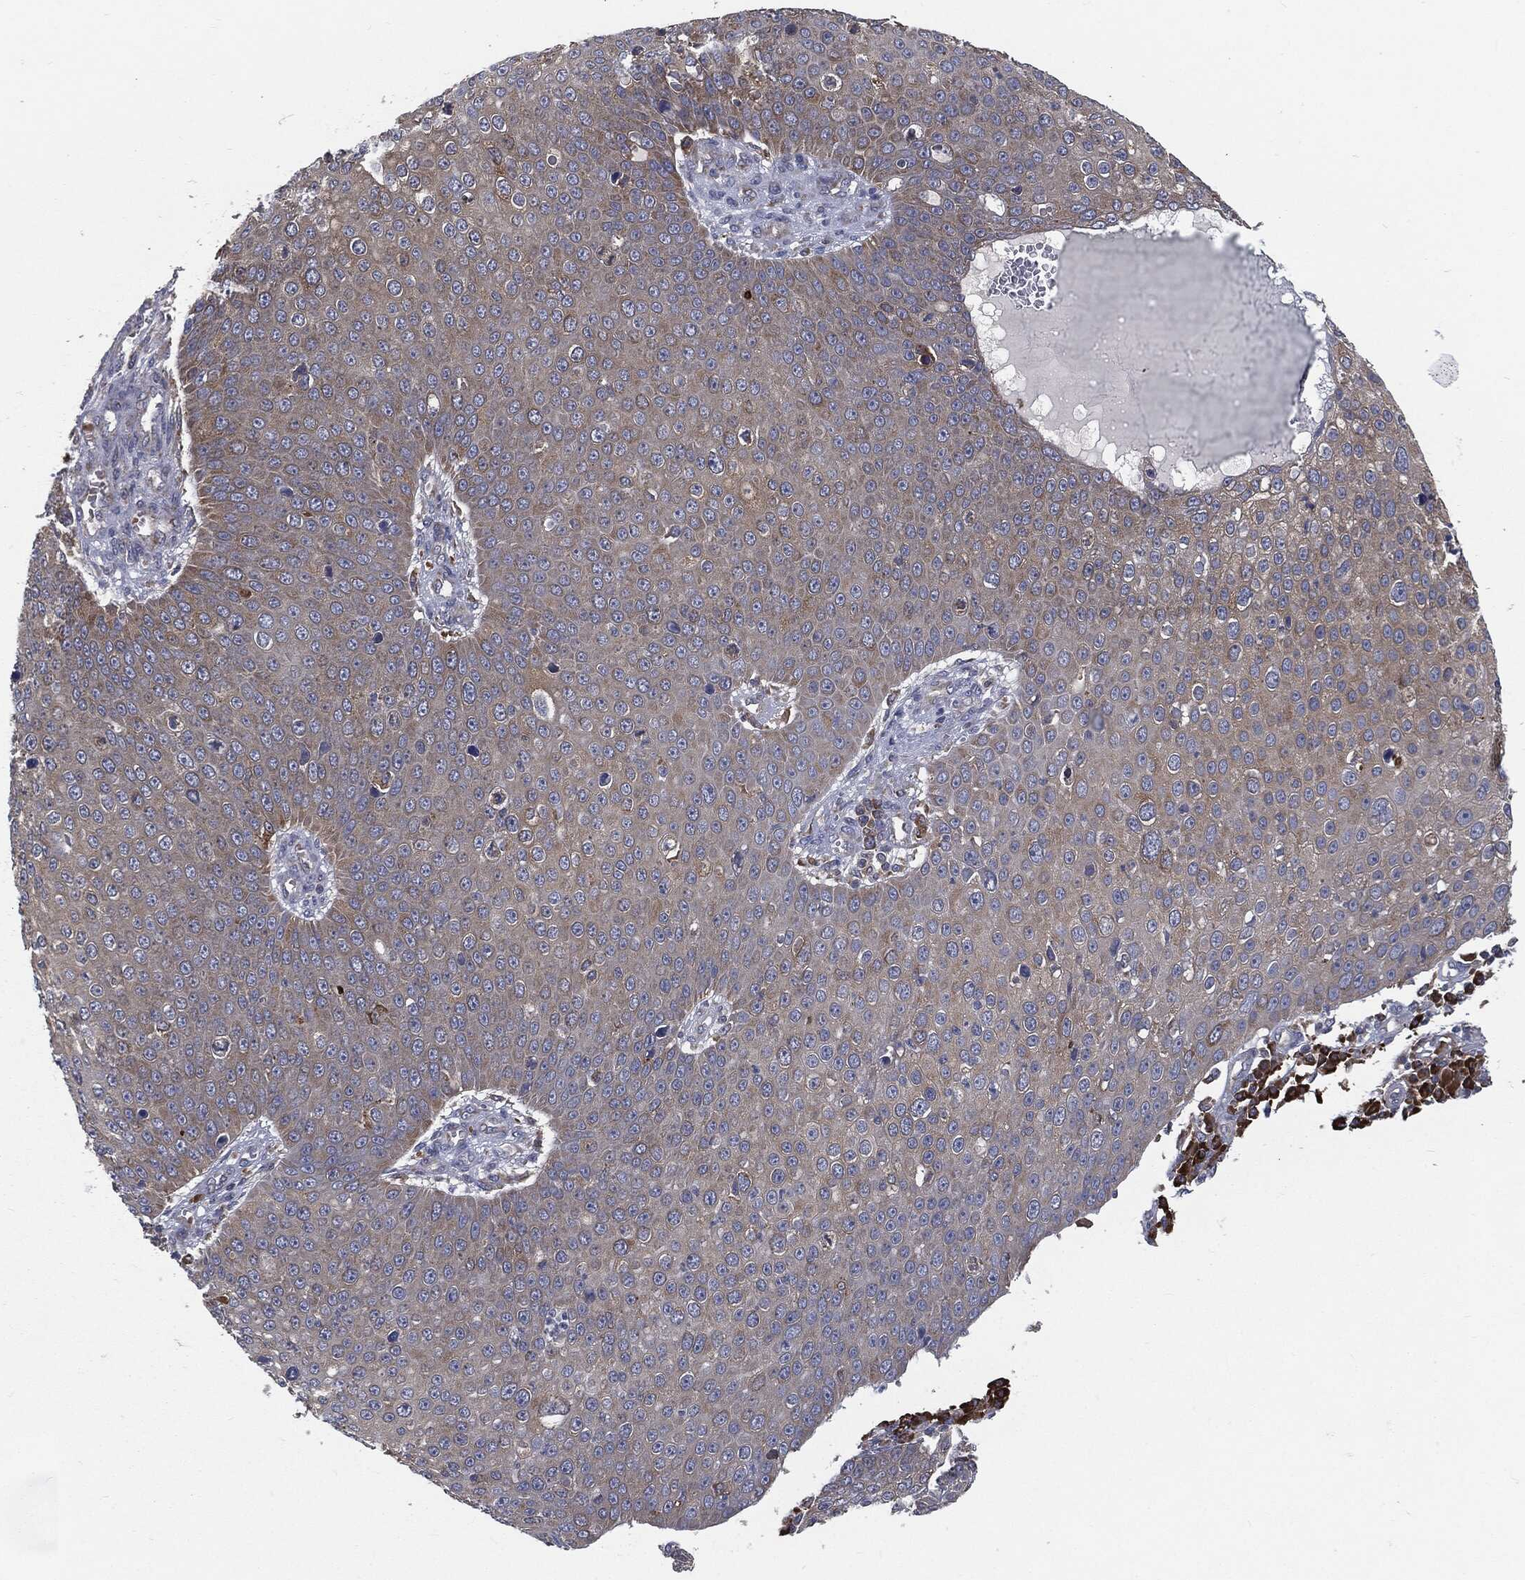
{"staining": {"intensity": "moderate", "quantity": "<25%", "location": "cytoplasmic/membranous"}, "tissue": "skin cancer", "cell_type": "Tumor cells", "image_type": "cancer", "snomed": [{"axis": "morphology", "description": "Squamous cell carcinoma, NOS"}, {"axis": "topography", "description": "Skin"}], "caption": "Approximately <25% of tumor cells in human skin squamous cell carcinoma reveal moderate cytoplasmic/membranous protein staining as visualized by brown immunohistochemical staining.", "gene": "PRDX4", "patient": {"sex": "male", "age": 71}}